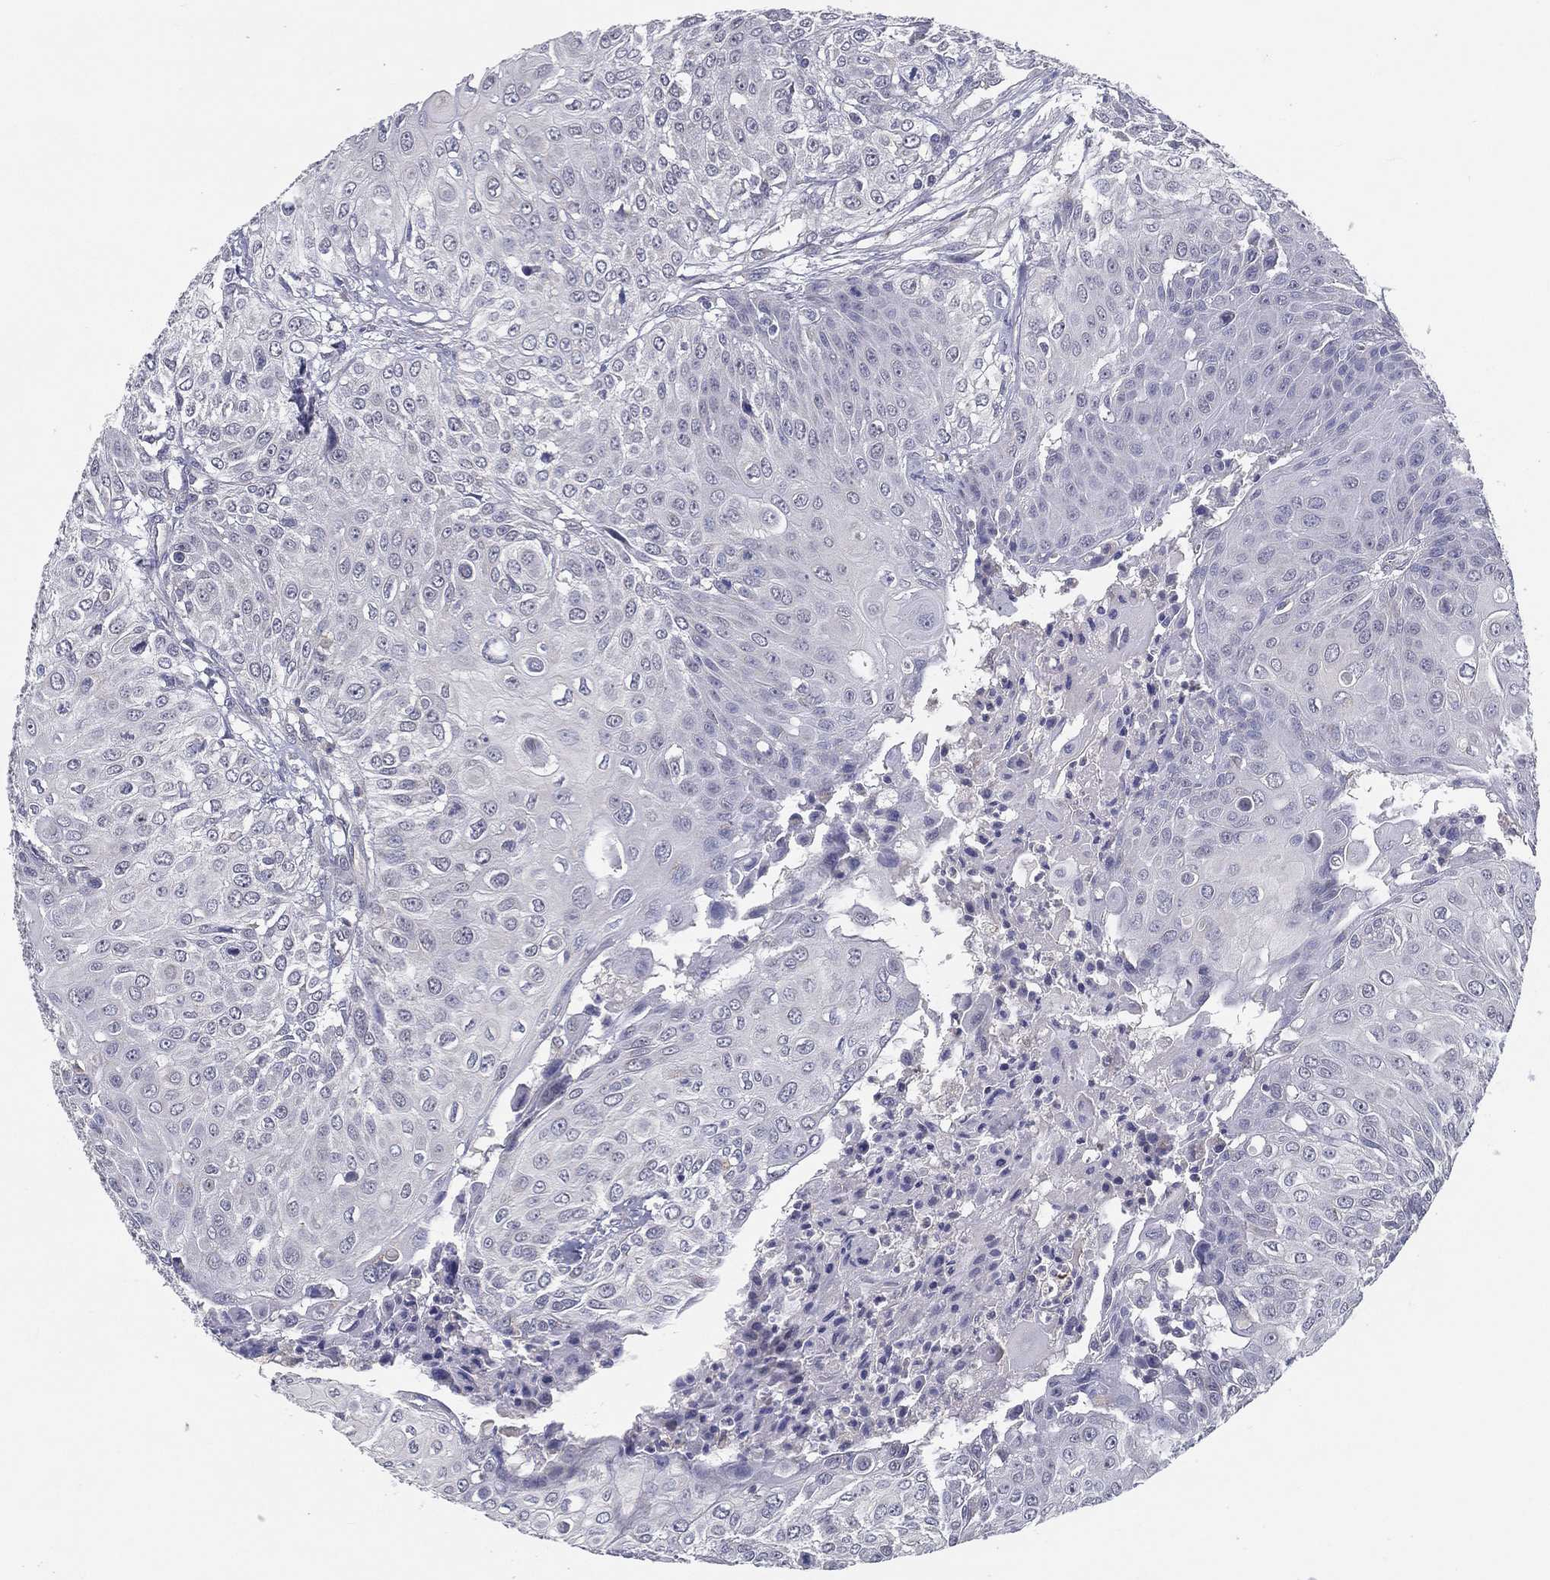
{"staining": {"intensity": "negative", "quantity": "none", "location": "none"}, "tissue": "urothelial cancer", "cell_type": "Tumor cells", "image_type": "cancer", "snomed": [{"axis": "morphology", "description": "Urothelial carcinoma, High grade"}, {"axis": "topography", "description": "Urinary bladder"}], "caption": "High power microscopy histopathology image of an immunohistochemistry histopathology image of urothelial cancer, revealing no significant staining in tumor cells.", "gene": "PCSK1", "patient": {"sex": "female", "age": 79}}